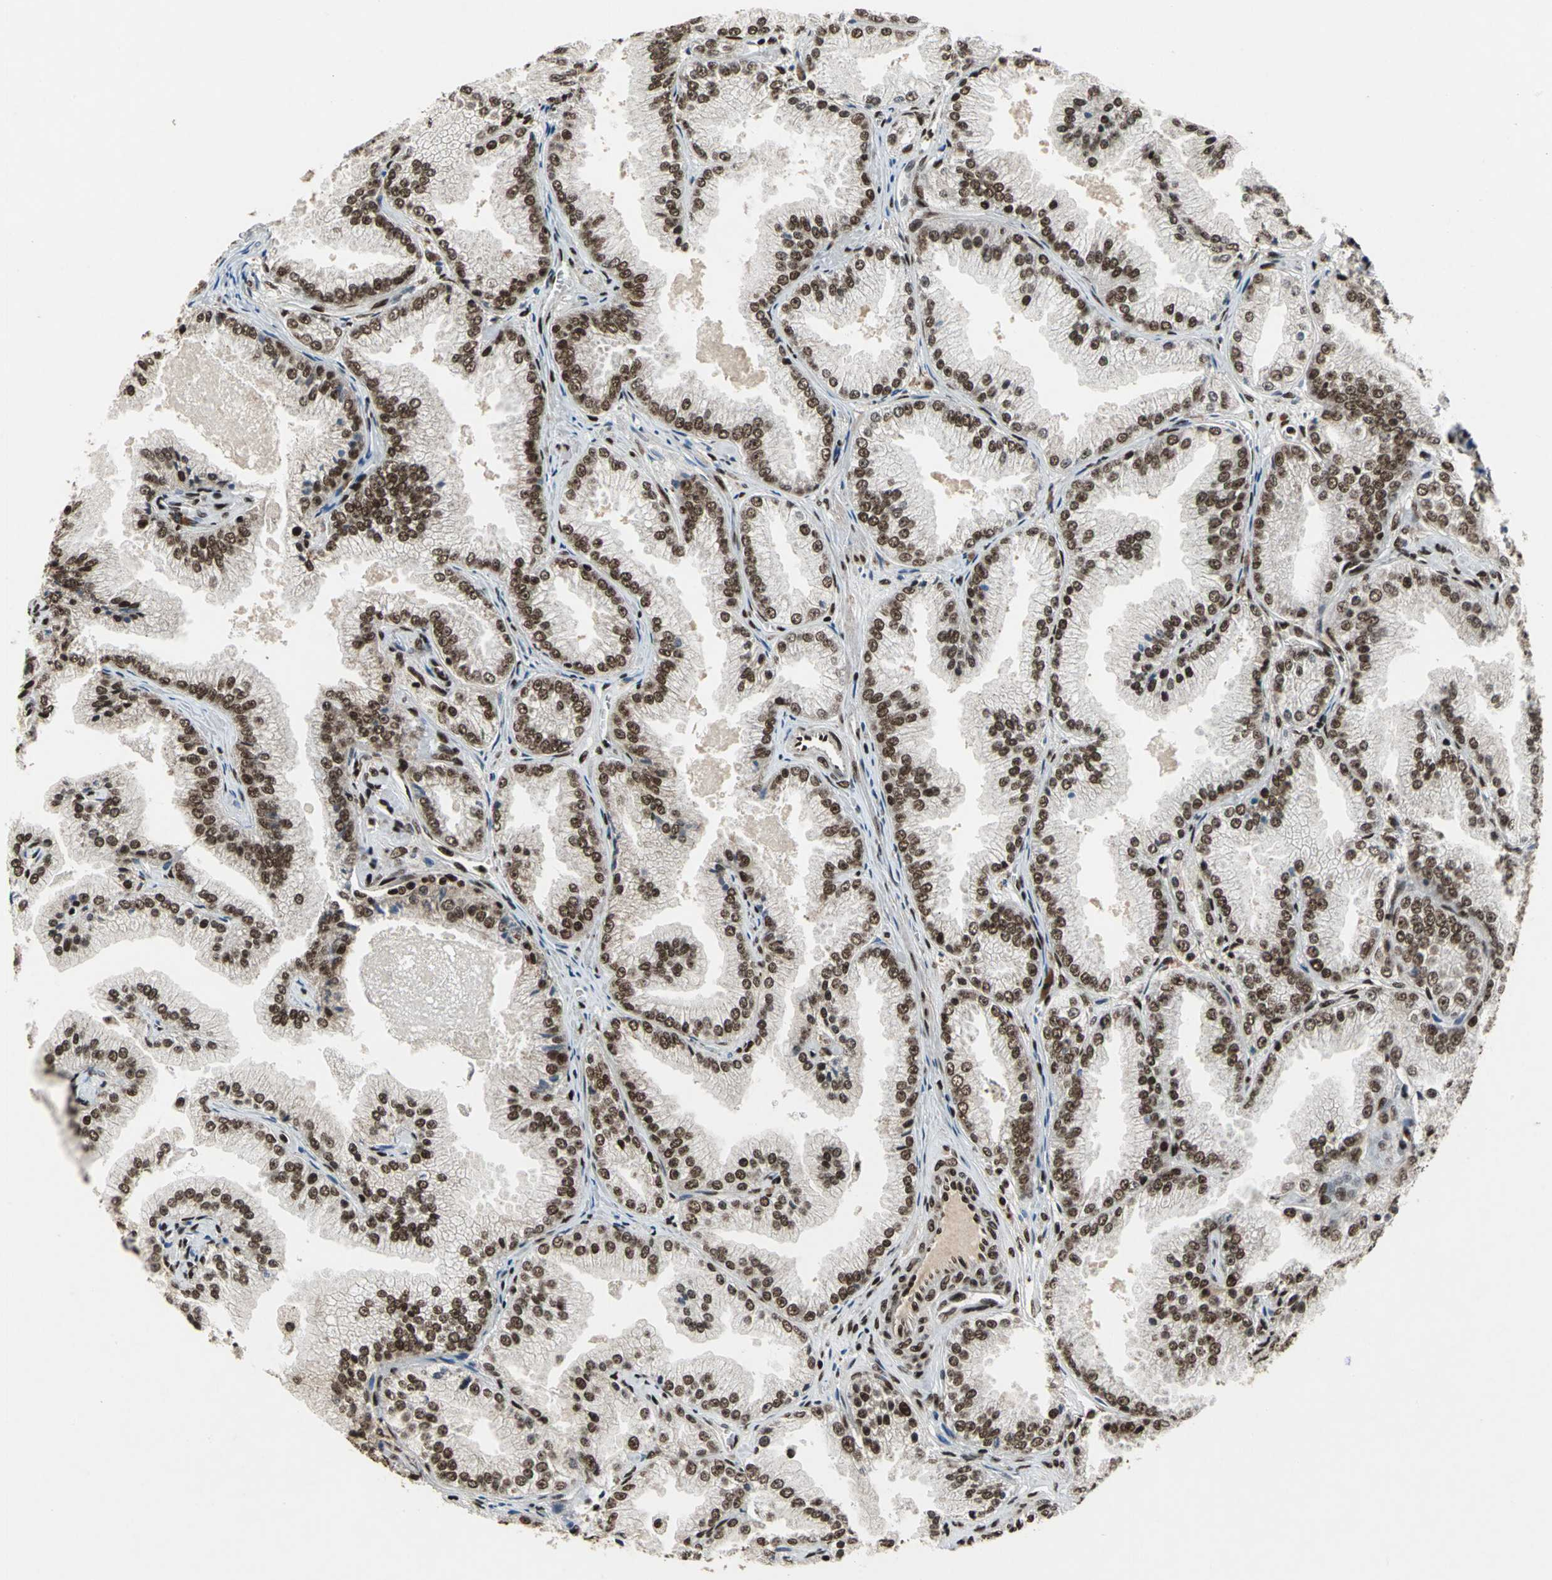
{"staining": {"intensity": "strong", "quantity": ">75%", "location": "nuclear"}, "tissue": "prostate cancer", "cell_type": "Tumor cells", "image_type": "cancer", "snomed": [{"axis": "morphology", "description": "Adenocarcinoma, High grade"}, {"axis": "topography", "description": "Prostate"}], "caption": "Prostate high-grade adenocarcinoma stained with DAB (3,3'-diaminobenzidine) IHC displays high levels of strong nuclear staining in approximately >75% of tumor cells. The protein is shown in brown color, while the nuclei are stained blue.", "gene": "MTA2", "patient": {"sex": "male", "age": 61}}